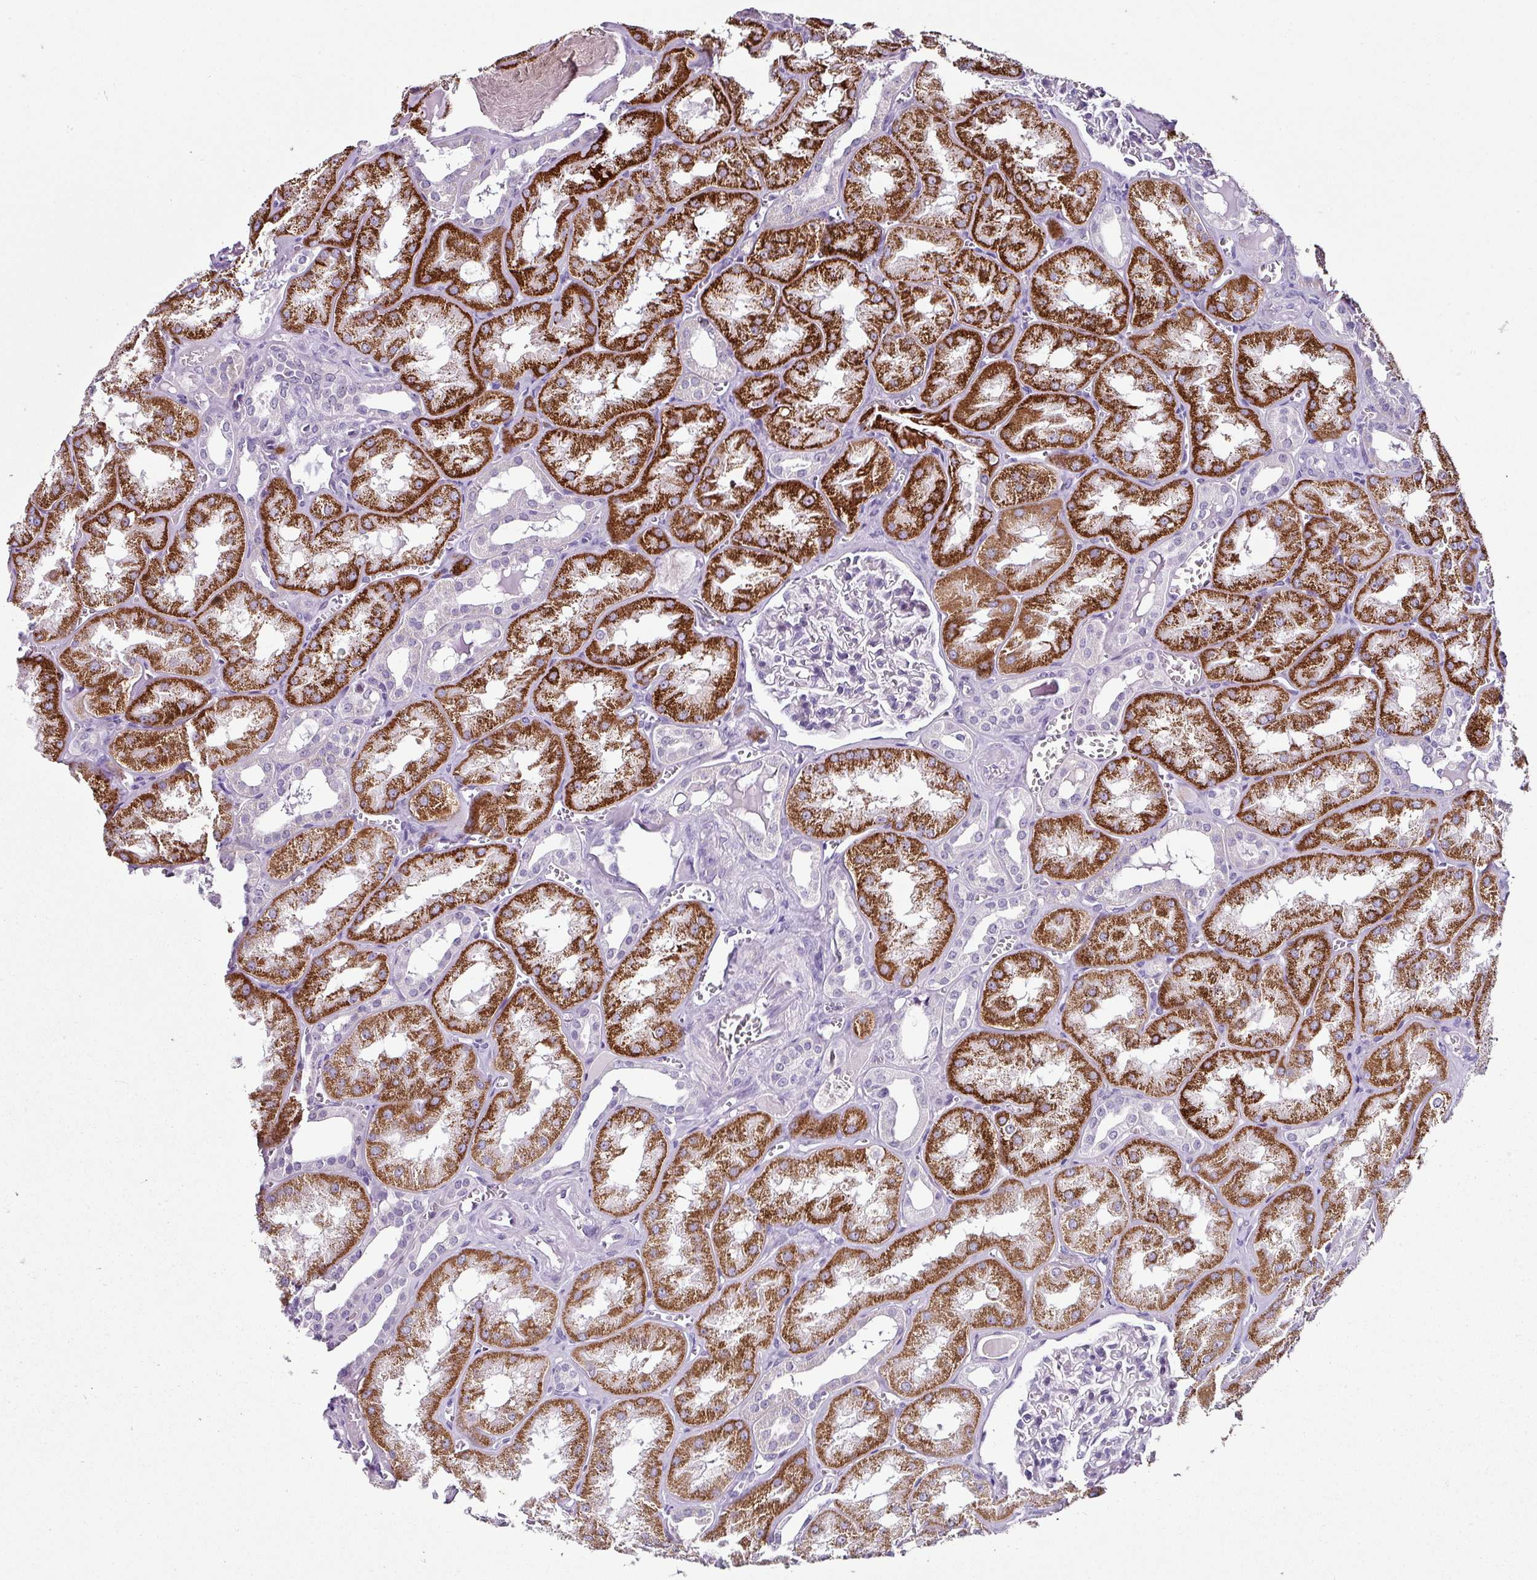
{"staining": {"intensity": "negative", "quantity": "none", "location": "none"}, "tissue": "kidney", "cell_type": "Cells in glomeruli", "image_type": "normal", "snomed": [{"axis": "morphology", "description": "Normal tissue, NOS"}, {"axis": "topography", "description": "Kidney"}], "caption": "The immunohistochemistry (IHC) micrograph has no significant expression in cells in glomeruli of kidney. The staining is performed using DAB (3,3'-diaminobenzidine) brown chromogen with nuclei counter-stained in using hematoxylin.", "gene": "TRA2A", "patient": {"sex": "male", "age": 61}}